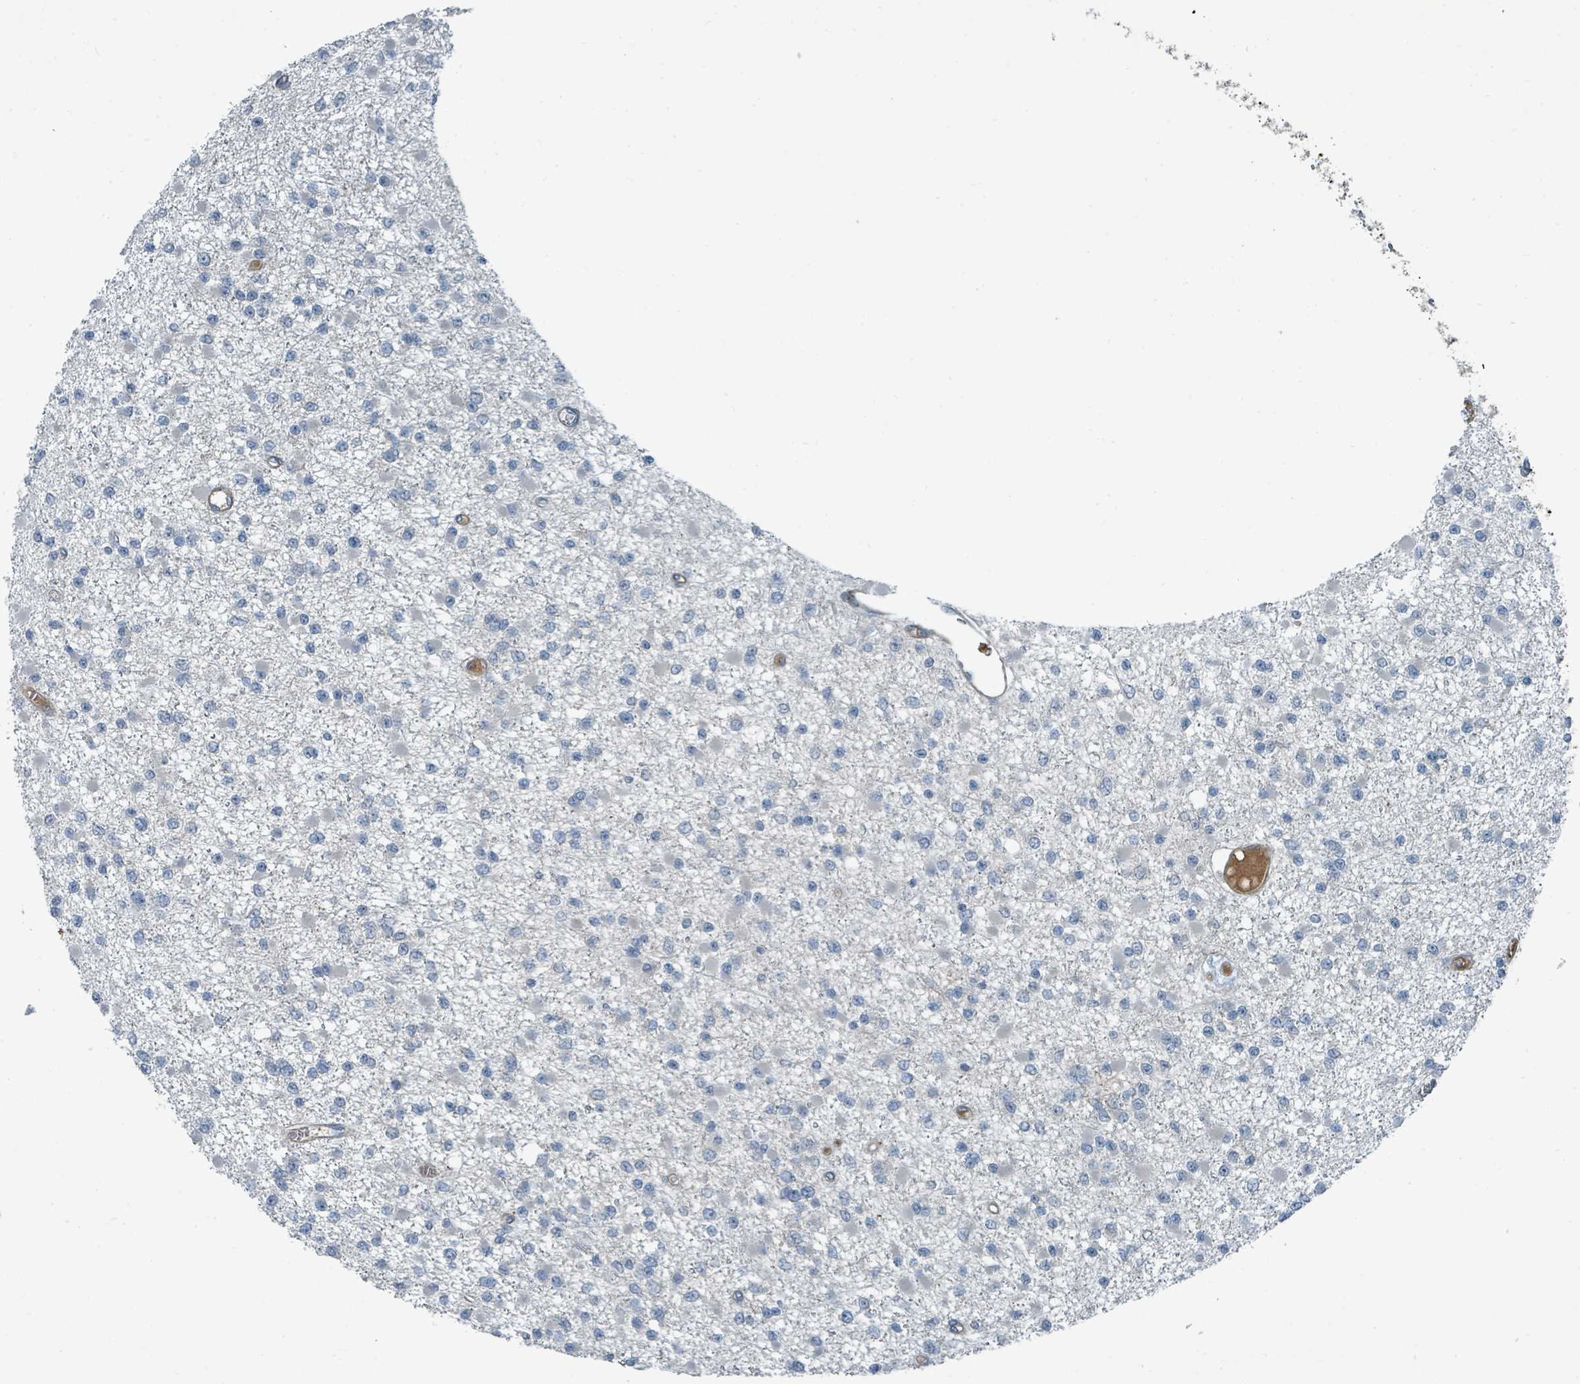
{"staining": {"intensity": "negative", "quantity": "none", "location": "none"}, "tissue": "glioma", "cell_type": "Tumor cells", "image_type": "cancer", "snomed": [{"axis": "morphology", "description": "Glioma, malignant, Low grade"}, {"axis": "topography", "description": "Brain"}], "caption": "Immunohistochemistry of glioma demonstrates no staining in tumor cells.", "gene": "SLC44A5", "patient": {"sex": "female", "age": 22}}